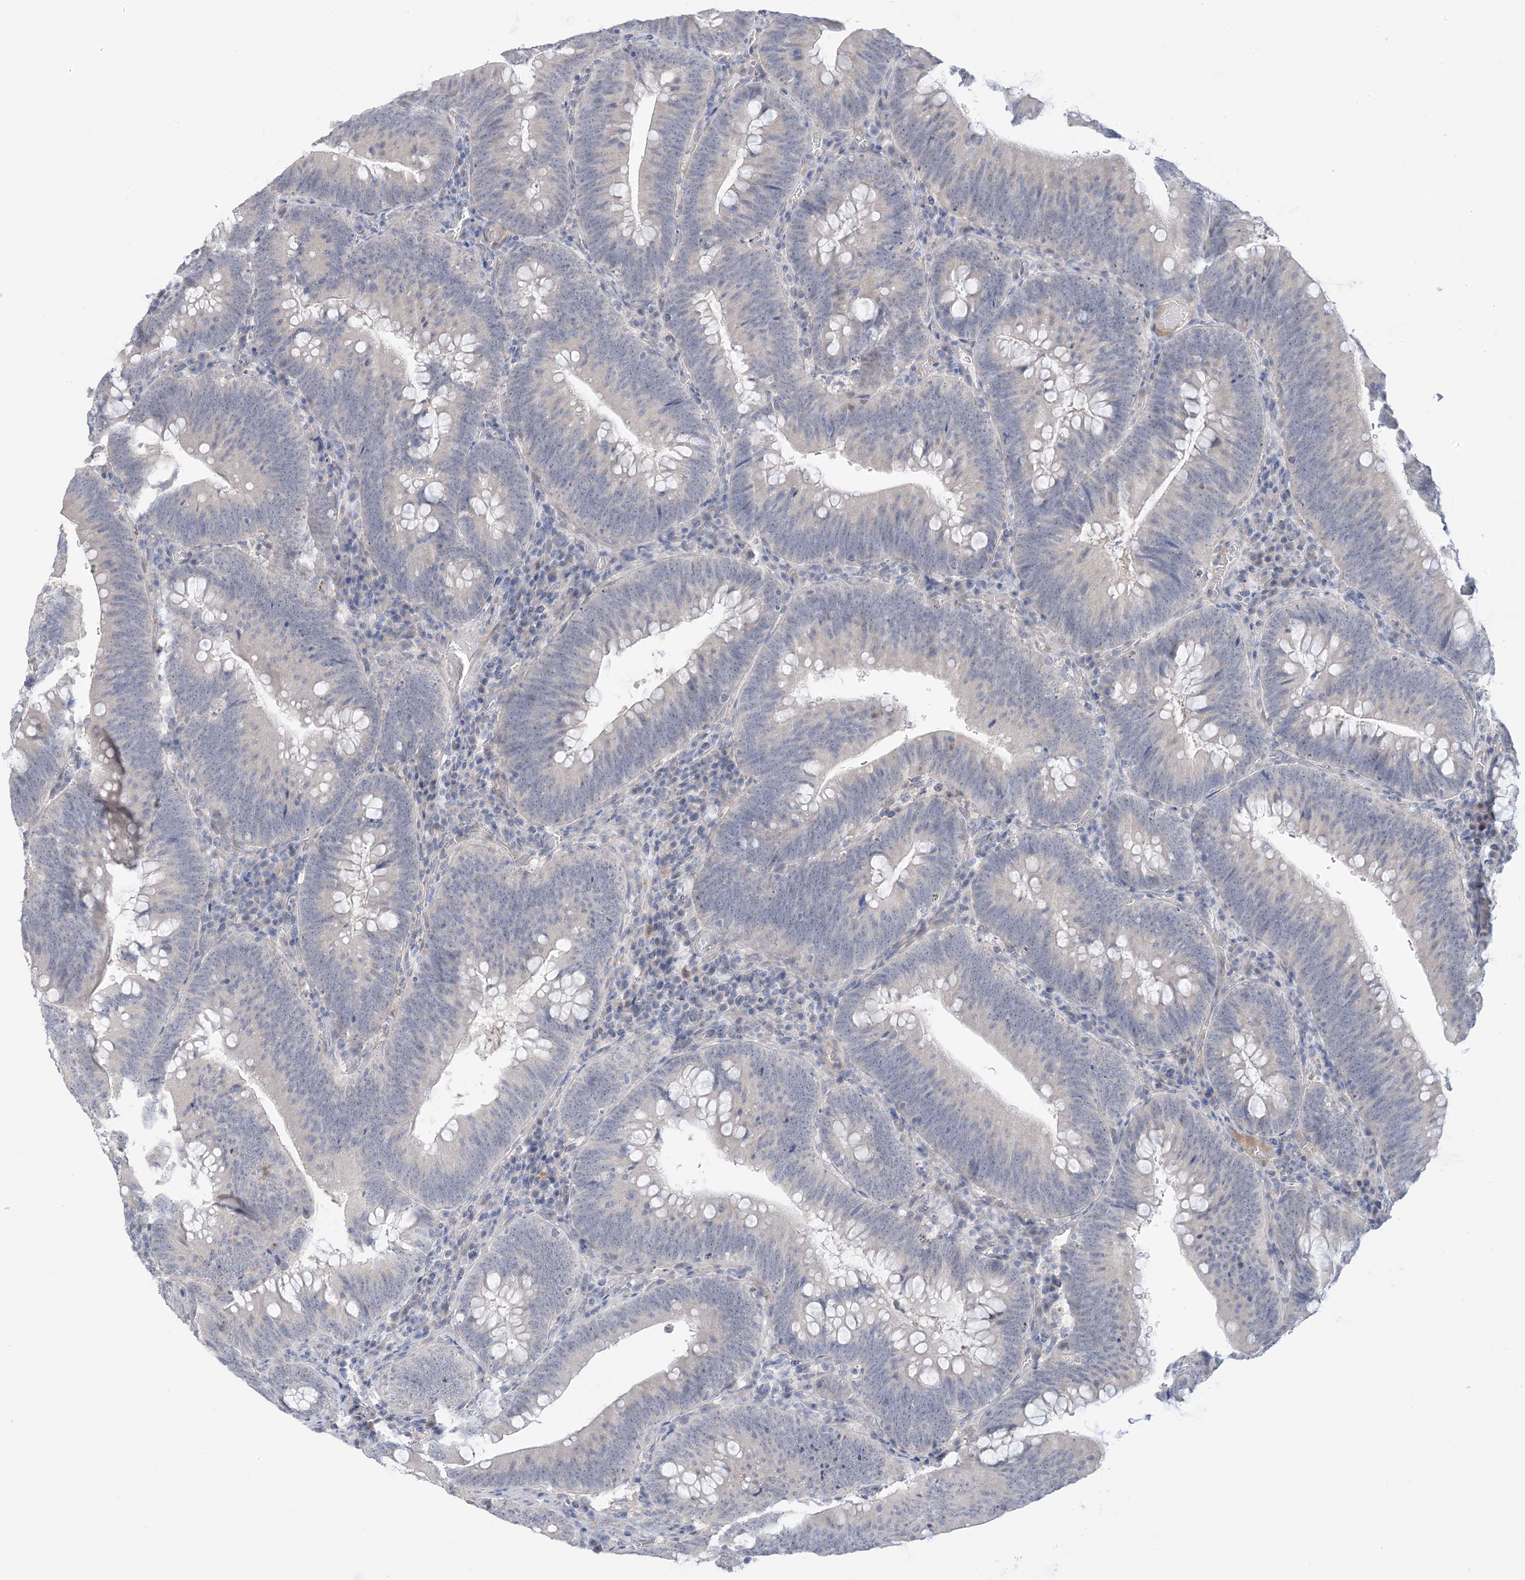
{"staining": {"intensity": "negative", "quantity": "none", "location": "none"}, "tissue": "colorectal cancer", "cell_type": "Tumor cells", "image_type": "cancer", "snomed": [{"axis": "morphology", "description": "Normal tissue, NOS"}, {"axis": "topography", "description": "Colon"}], "caption": "There is no significant staining in tumor cells of colorectal cancer.", "gene": "TTYH1", "patient": {"sex": "female", "age": 82}}